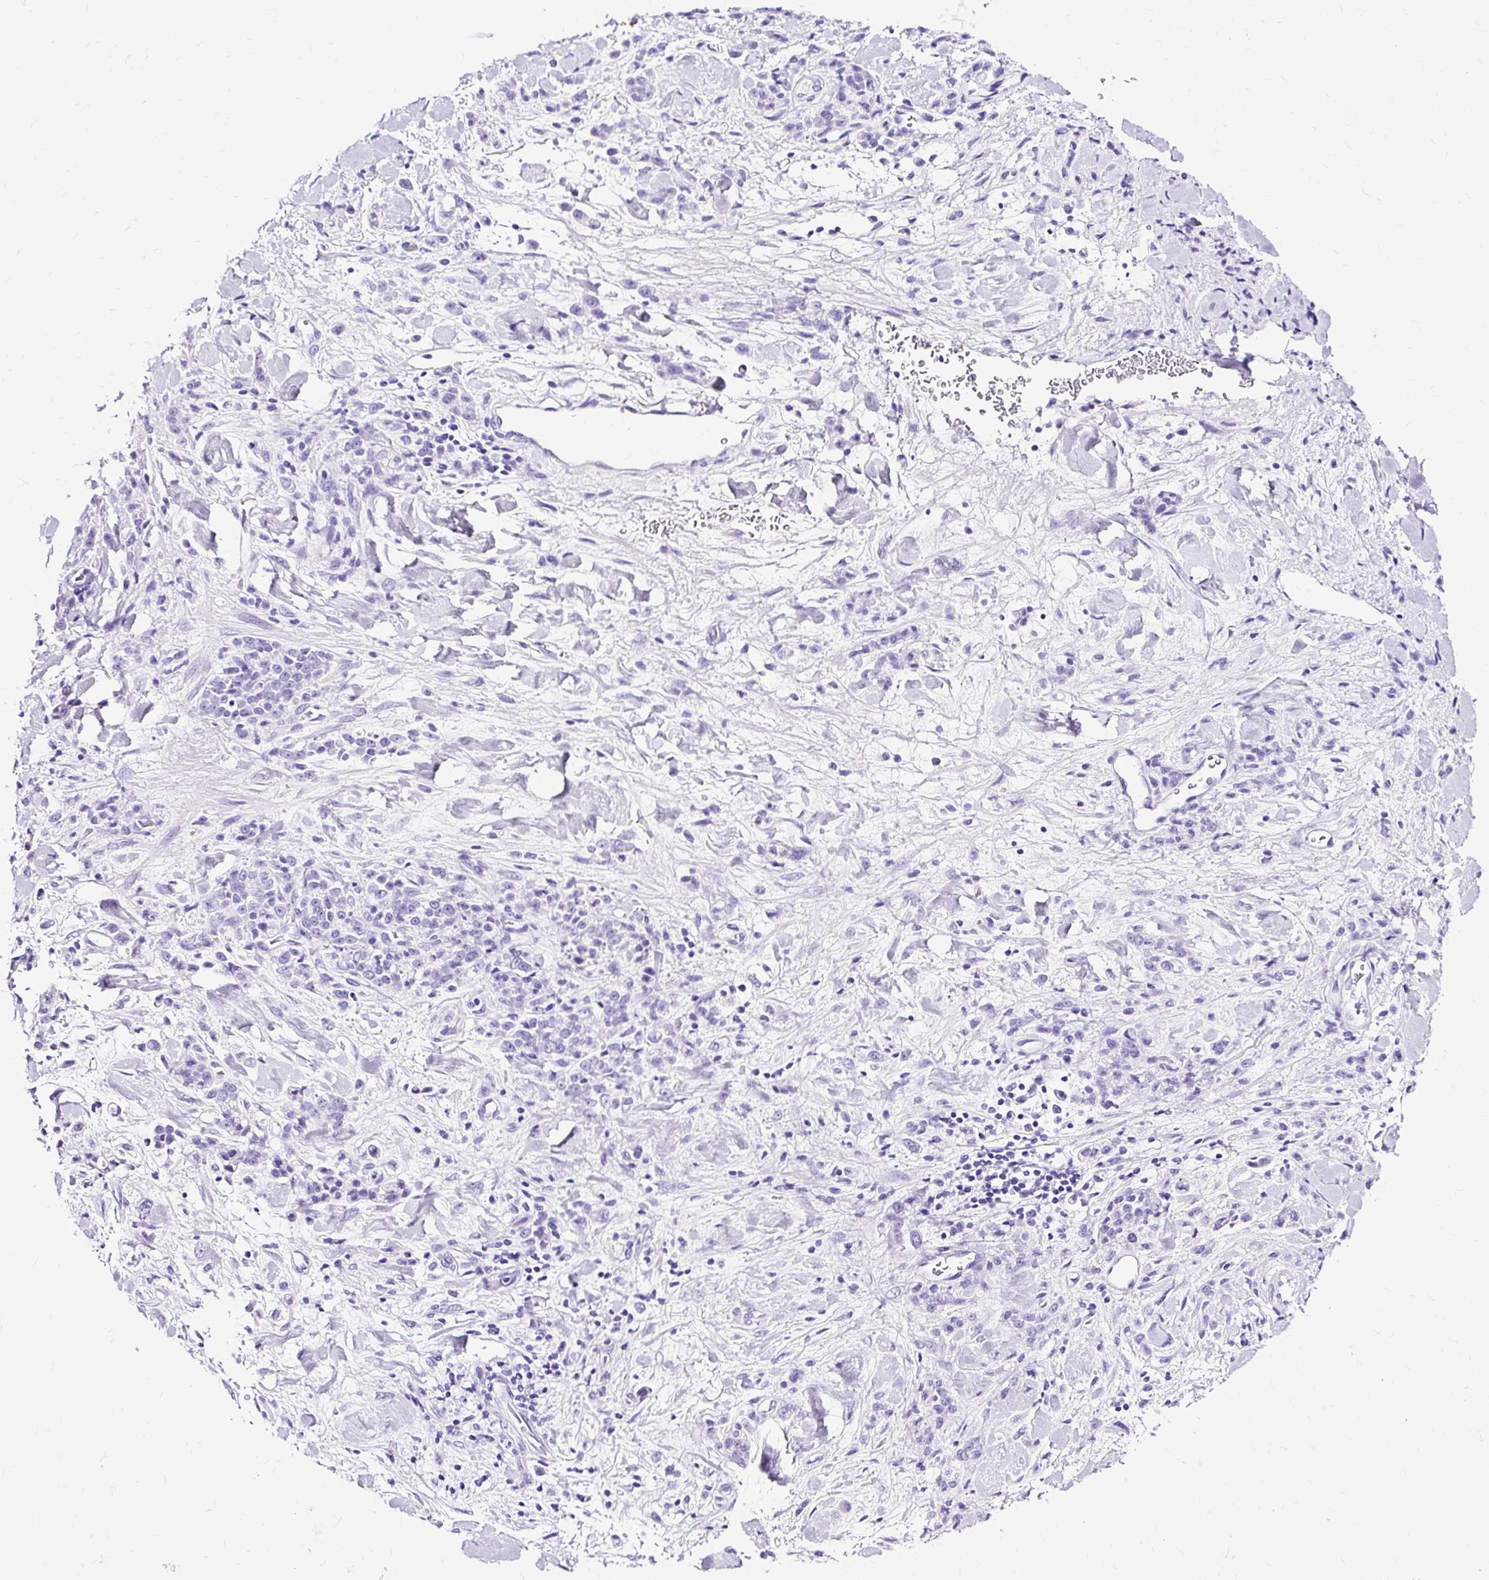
{"staining": {"intensity": "negative", "quantity": "none", "location": "none"}, "tissue": "stomach cancer", "cell_type": "Tumor cells", "image_type": "cancer", "snomed": [{"axis": "morphology", "description": "Normal tissue, NOS"}, {"axis": "morphology", "description": "Adenocarcinoma, NOS"}, {"axis": "topography", "description": "Stomach"}], "caption": "Micrograph shows no protein expression in tumor cells of adenocarcinoma (stomach) tissue.", "gene": "SLC8A2", "patient": {"sex": "male", "age": 82}}